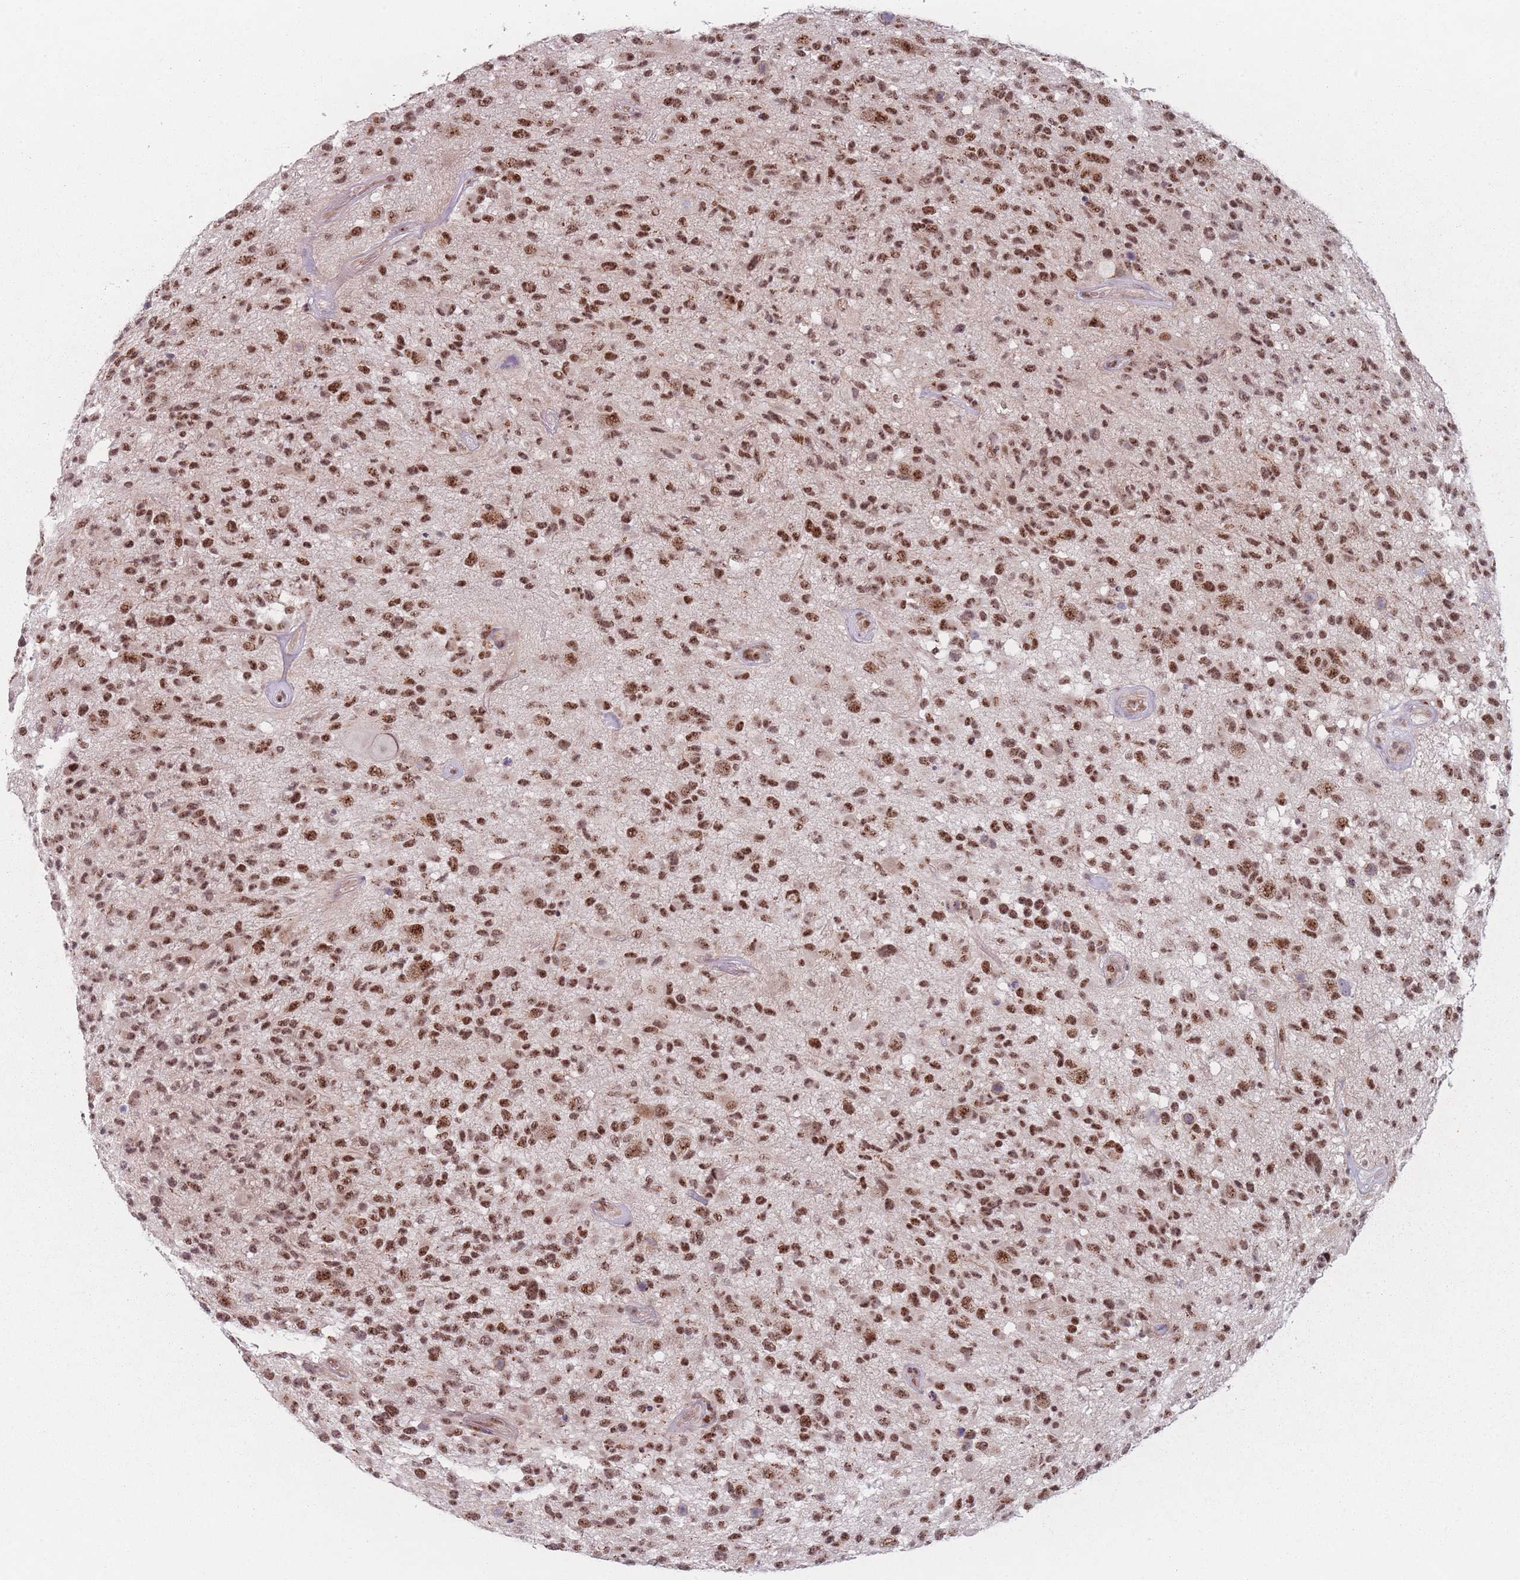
{"staining": {"intensity": "moderate", "quantity": ">75%", "location": "nuclear"}, "tissue": "glioma", "cell_type": "Tumor cells", "image_type": "cancer", "snomed": [{"axis": "morphology", "description": "Glioma, malignant, High grade"}, {"axis": "morphology", "description": "Glioblastoma, NOS"}, {"axis": "topography", "description": "Brain"}], "caption": "A brown stain highlights moderate nuclear expression of a protein in glioma tumor cells.", "gene": "ZC3H14", "patient": {"sex": "male", "age": 60}}